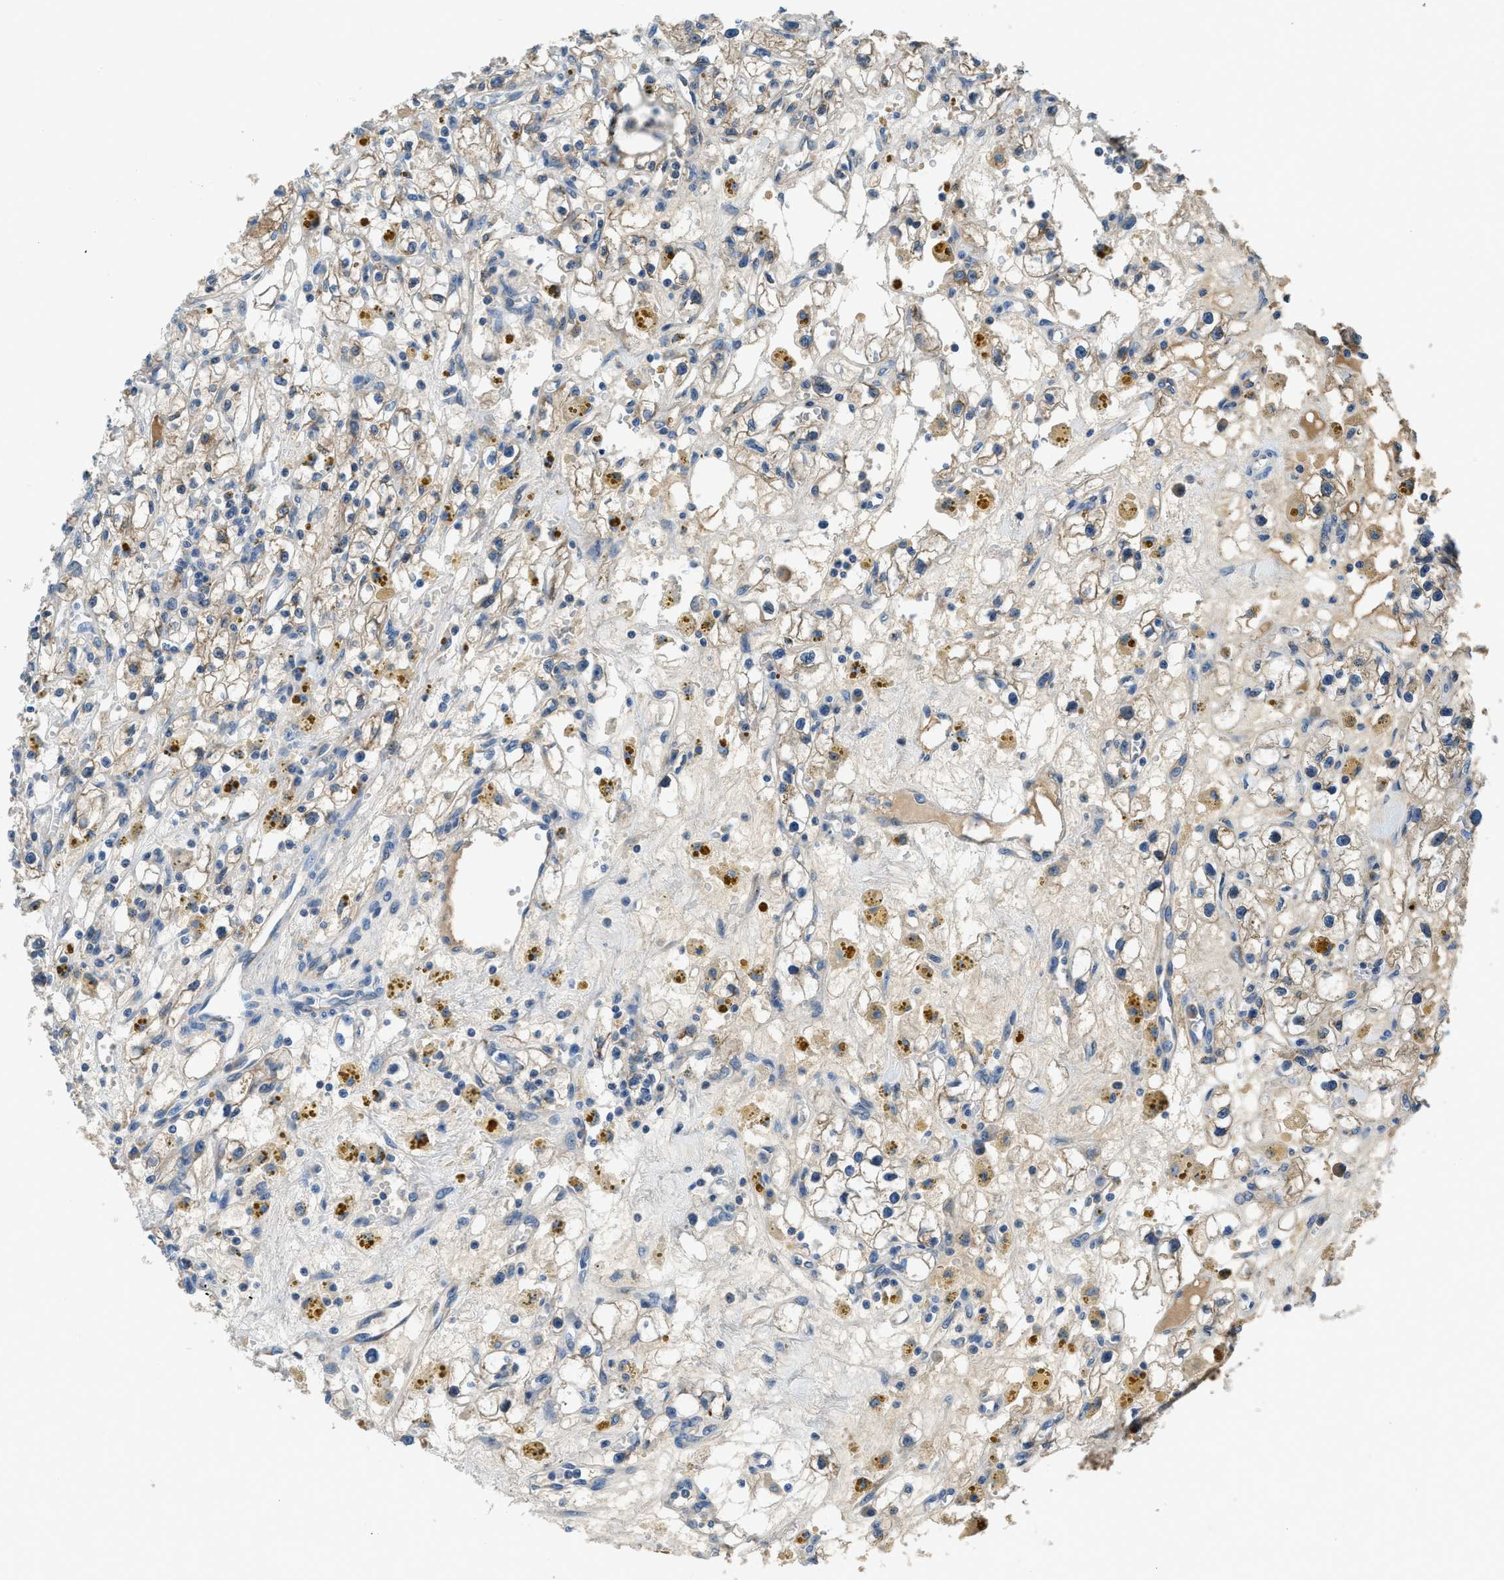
{"staining": {"intensity": "weak", "quantity": ">75%", "location": "cytoplasmic/membranous"}, "tissue": "renal cancer", "cell_type": "Tumor cells", "image_type": "cancer", "snomed": [{"axis": "morphology", "description": "Adenocarcinoma, NOS"}, {"axis": "topography", "description": "Kidney"}], "caption": "Tumor cells demonstrate low levels of weak cytoplasmic/membranous expression in about >75% of cells in renal cancer (adenocarcinoma).", "gene": "GGCX", "patient": {"sex": "male", "age": 56}}